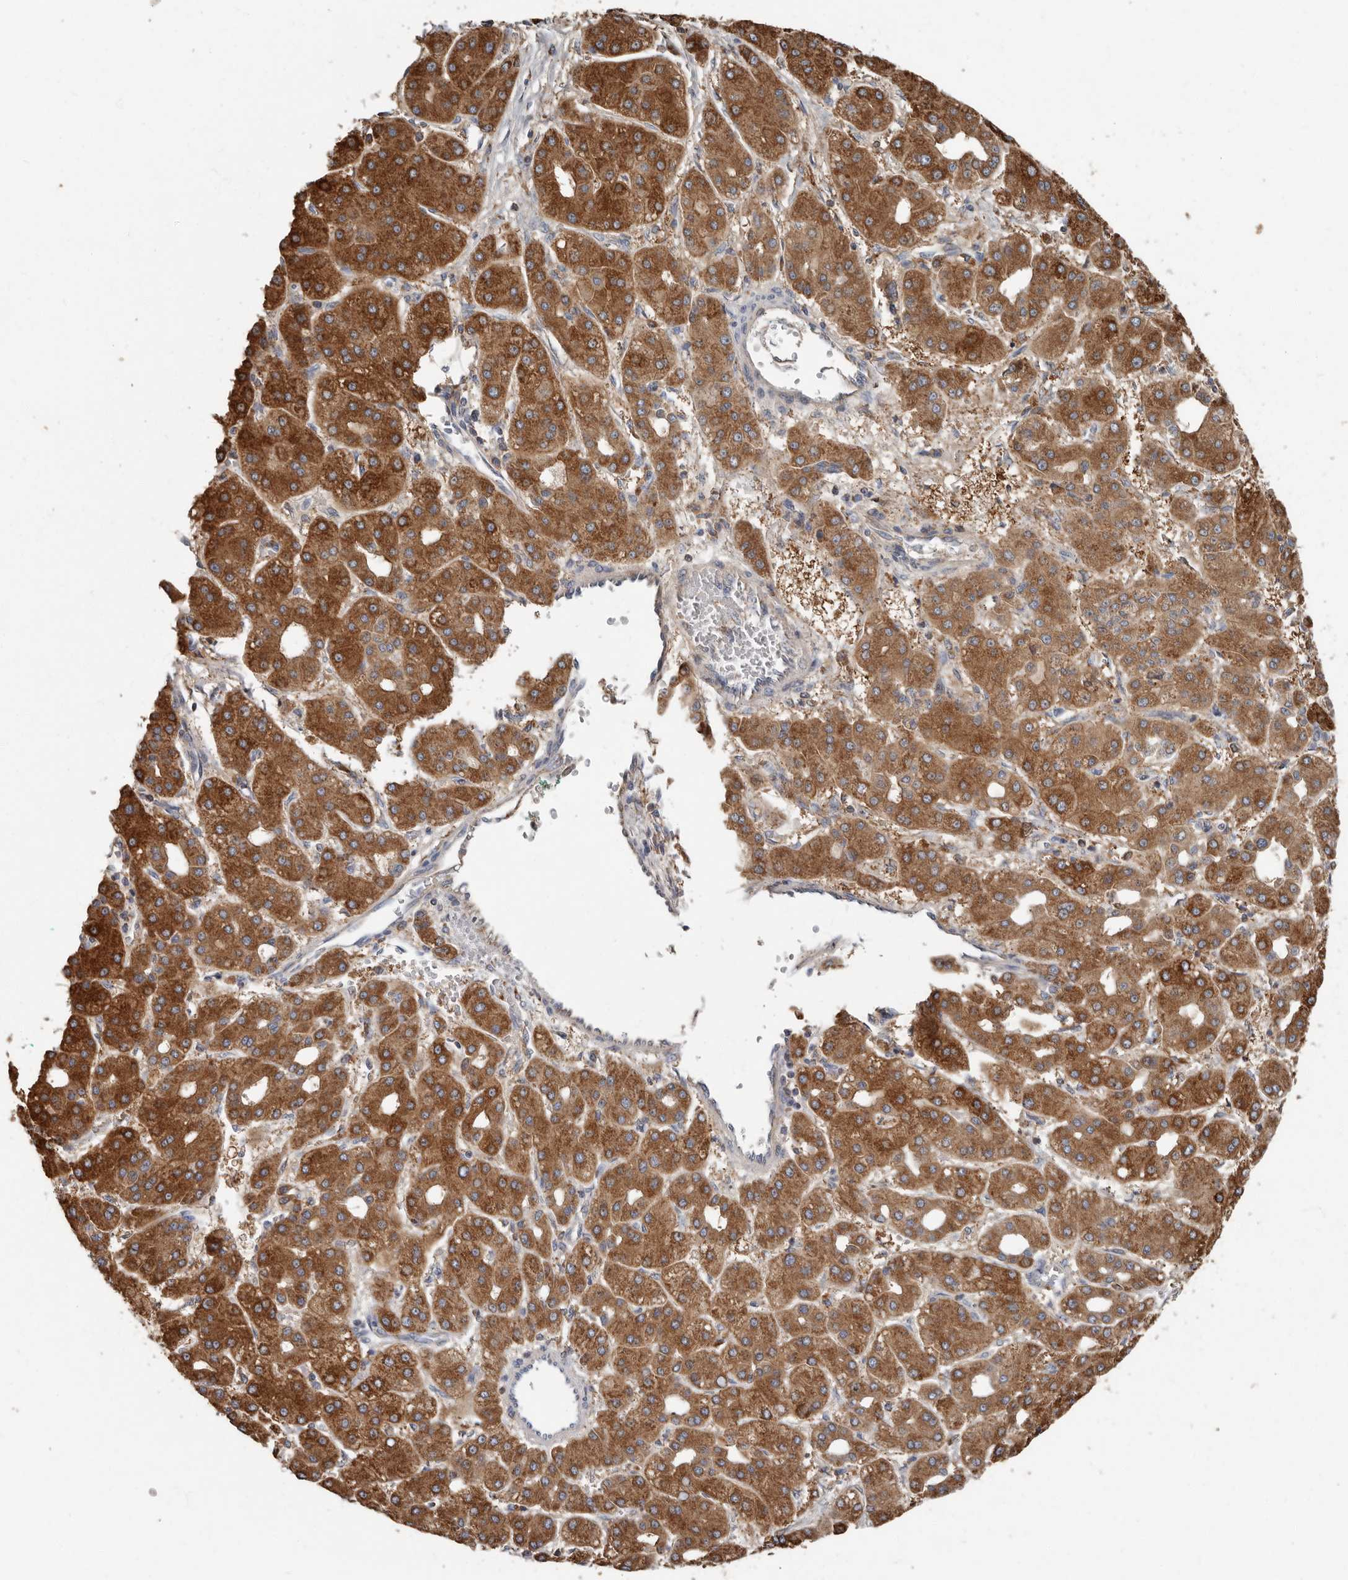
{"staining": {"intensity": "strong", "quantity": ">75%", "location": "cytoplasmic/membranous"}, "tissue": "liver cancer", "cell_type": "Tumor cells", "image_type": "cancer", "snomed": [{"axis": "morphology", "description": "Carcinoma, Hepatocellular, NOS"}, {"axis": "topography", "description": "Liver"}], "caption": "Tumor cells show high levels of strong cytoplasmic/membranous positivity in approximately >75% of cells in human liver cancer (hepatocellular carcinoma).", "gene": "KIF26B", "patient": {"sex": "male", "age": 65}}